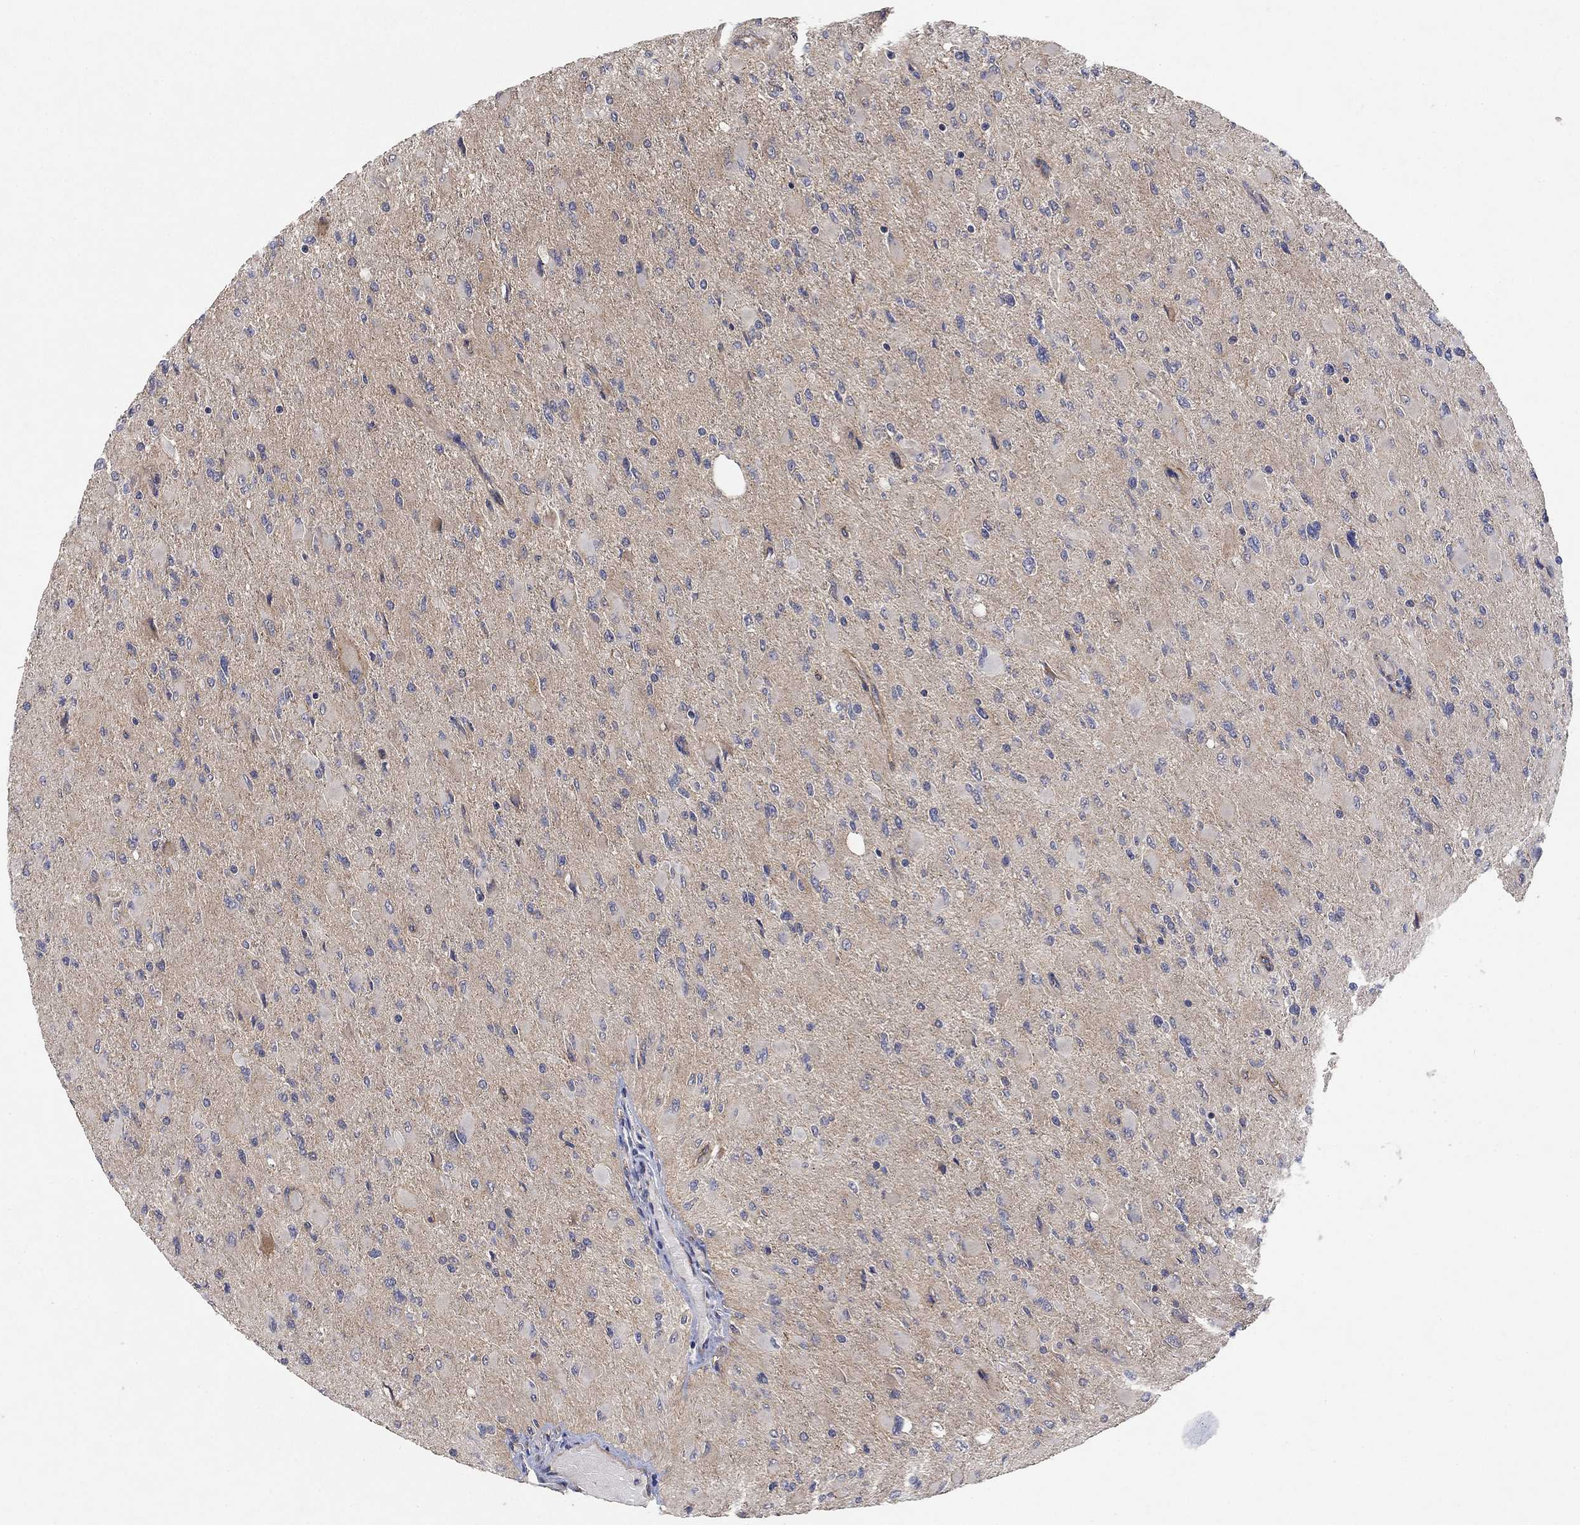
{"staining": {"intensity": "negative", "quantity": "none", "location": "none"}, "tissue": "glioma", "cell_type": "Tumor cells", "image_type": "cancer", "snomed": [{"axis": "morphology", "description": "Glioma, malignant, High grade"}, {"axis": "topography", "description": "Cerebral cortex"}], "caption": "IHC histopathology image of glioma stained for a protein (brown), which demonstrates no positivity in tumor cells.", "gene": "MCUR1", "patient": {"sex": "female", "age": 36}}